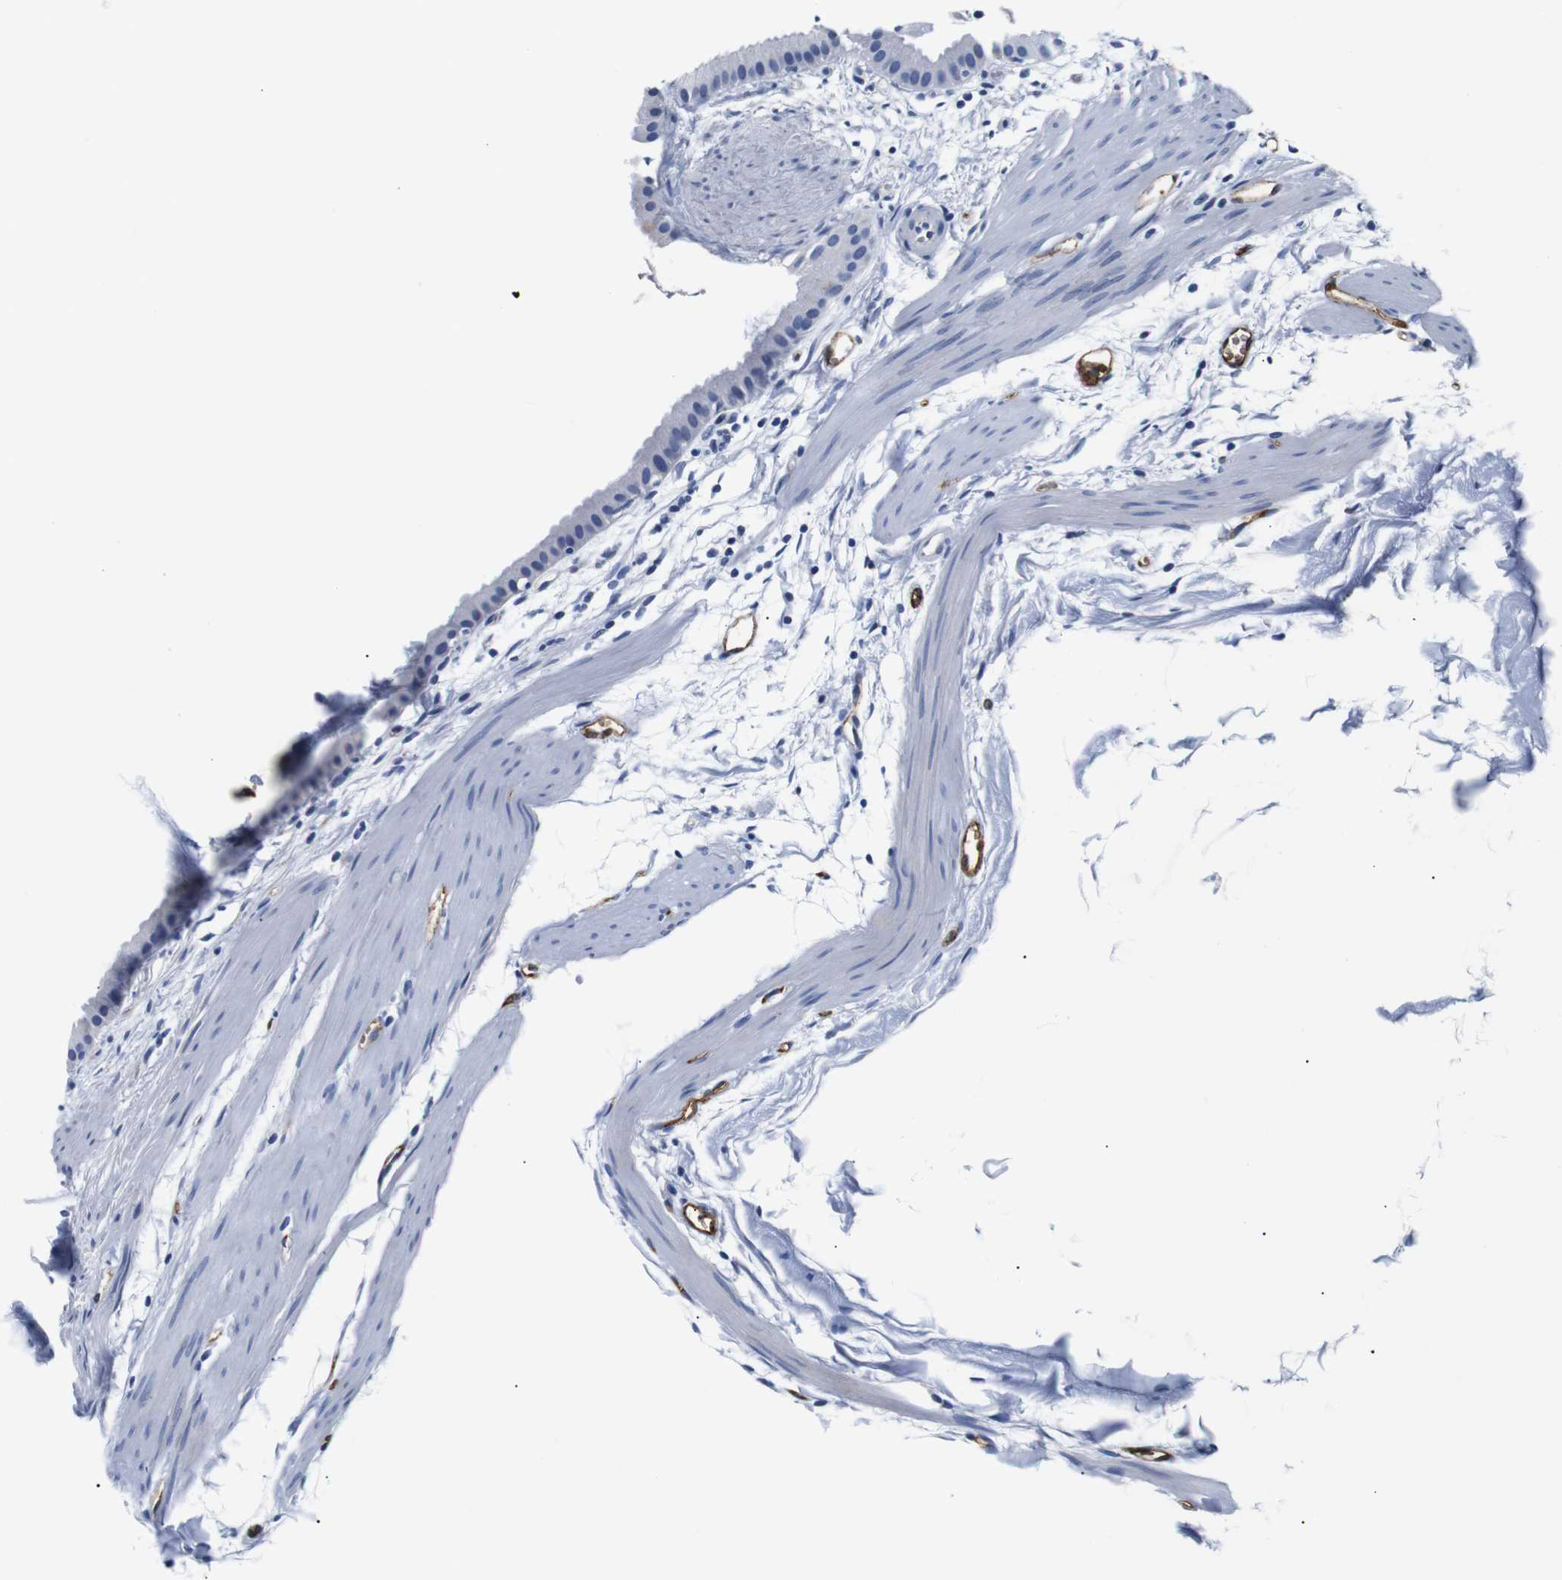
{"staining": {"intensity": "negative", "quantity": "none", "location": "none"}, "tissue": "gallbladder", "cell_type": "Glandular cells", "image_type": "normal", "snomed": [{"axis": "morphology", "description": "Normal tissue, NOS"}, {"axis": "topography", "description": "Gallbladder"}], "caption": "A histopathology image of gallbladder stained for a protein displays no brown staining in glandular cells.", "gene": "MUC4", "patient": {"sex": "female", "age": 64}}